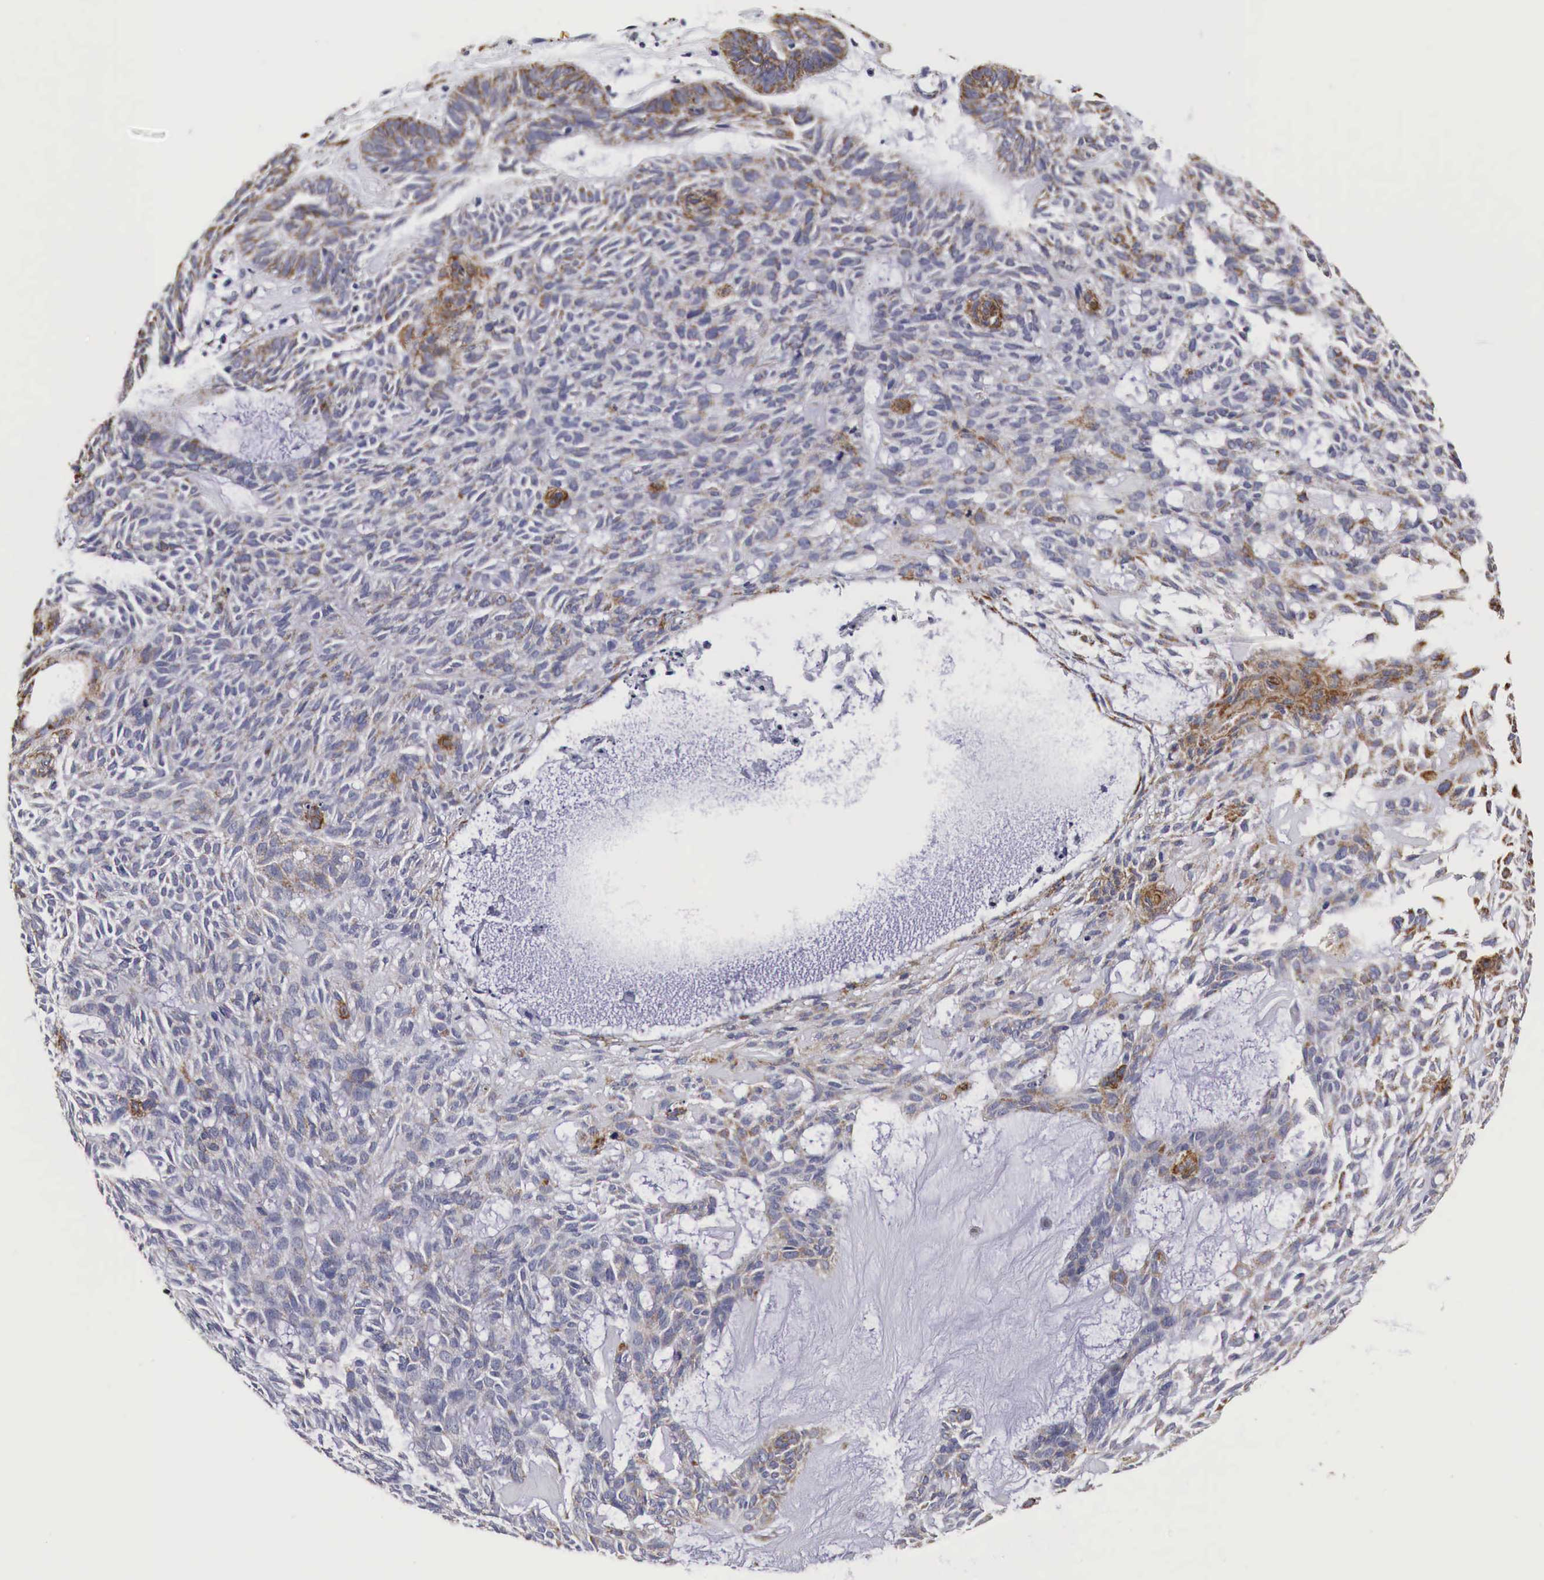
{"staining": {"intensity": "weak", "quantity": "25%-75%", "location": "cytoplasmic/membranous"}, "tissue": "skin cancer", "cell_type": "Tumor cells", "image_type": "cancer", "snomed": [{"axis": "morphology", "description": "Basal cell carcinoma"}, {"axis": "topography", "description": "Skin"}], "caption": "High-magnification brightfield microscopy of skin cancer stained with DAB (3,3'-diaminobenzidine) (brown) and counterstained with hematoxylin (blue). tumor cells exhibit weak cytoplasmic/membranous expression is identified in approximately25%-75% of cells. The protein is shown in brown color, while the nuclei are stained blue.", "gene": "CKAP4", "patient": {"sex": "male", "age": 75}}